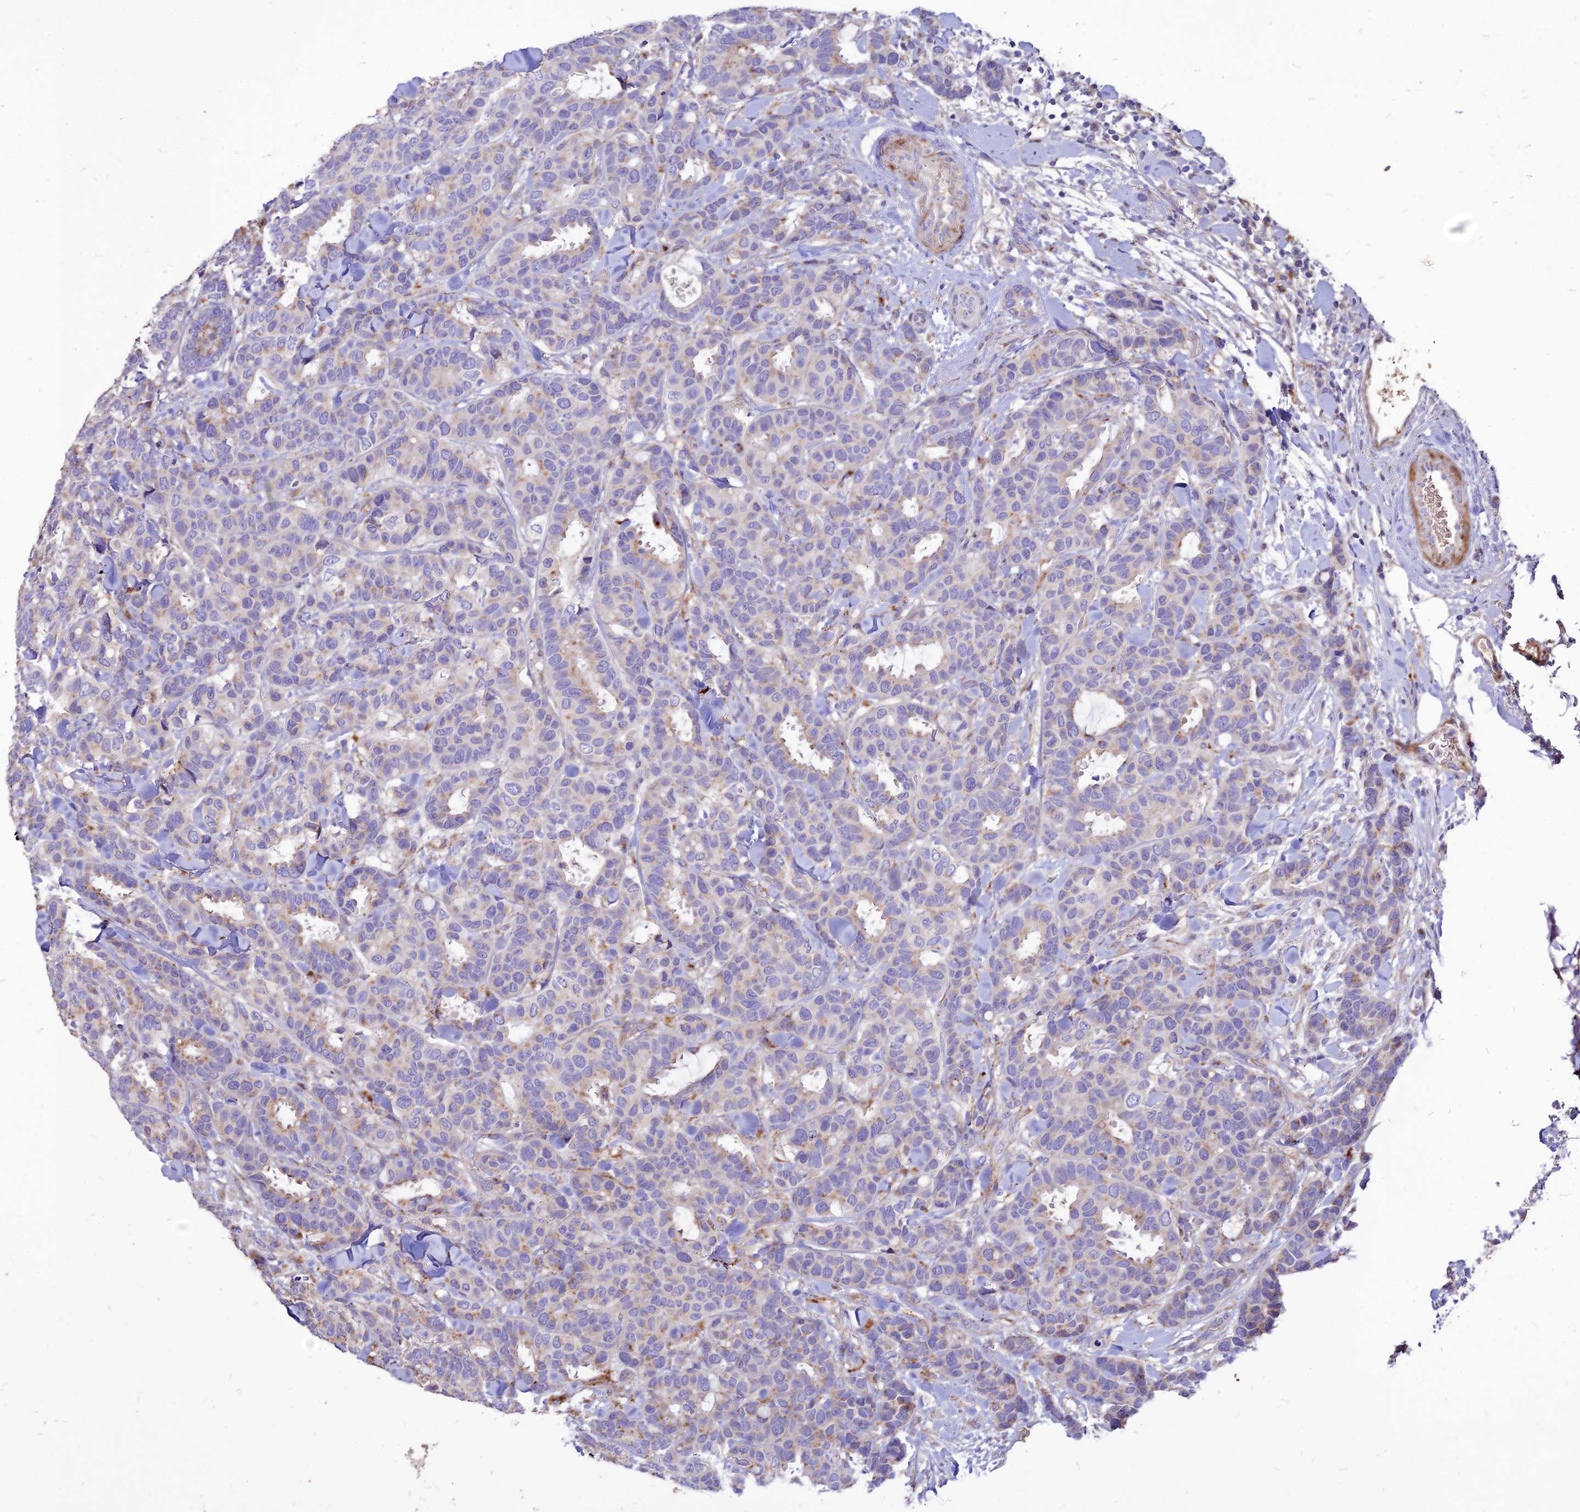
{"staining": {"intensity": "weak", "quantity": "<25%", "location": "cytoplasmic/membranous"}, "tissue": "breast cancer", "cell_type": "Tumor cells", "image_type": "cancer", "snomed": [{"axis": "morphology", "description": "Normal tissue, NOS"}, {"axis": "morphology", "description": "Duct carcinoma"}, {"axis": "topography", "description": "Breast"}], "caption": "This is an IHC image of human invasive ductal carcinoma (breast). There is no staining in tumor cells.", "gene": "RIMOC1", "patient": {"sex": "female", "age": 87}}